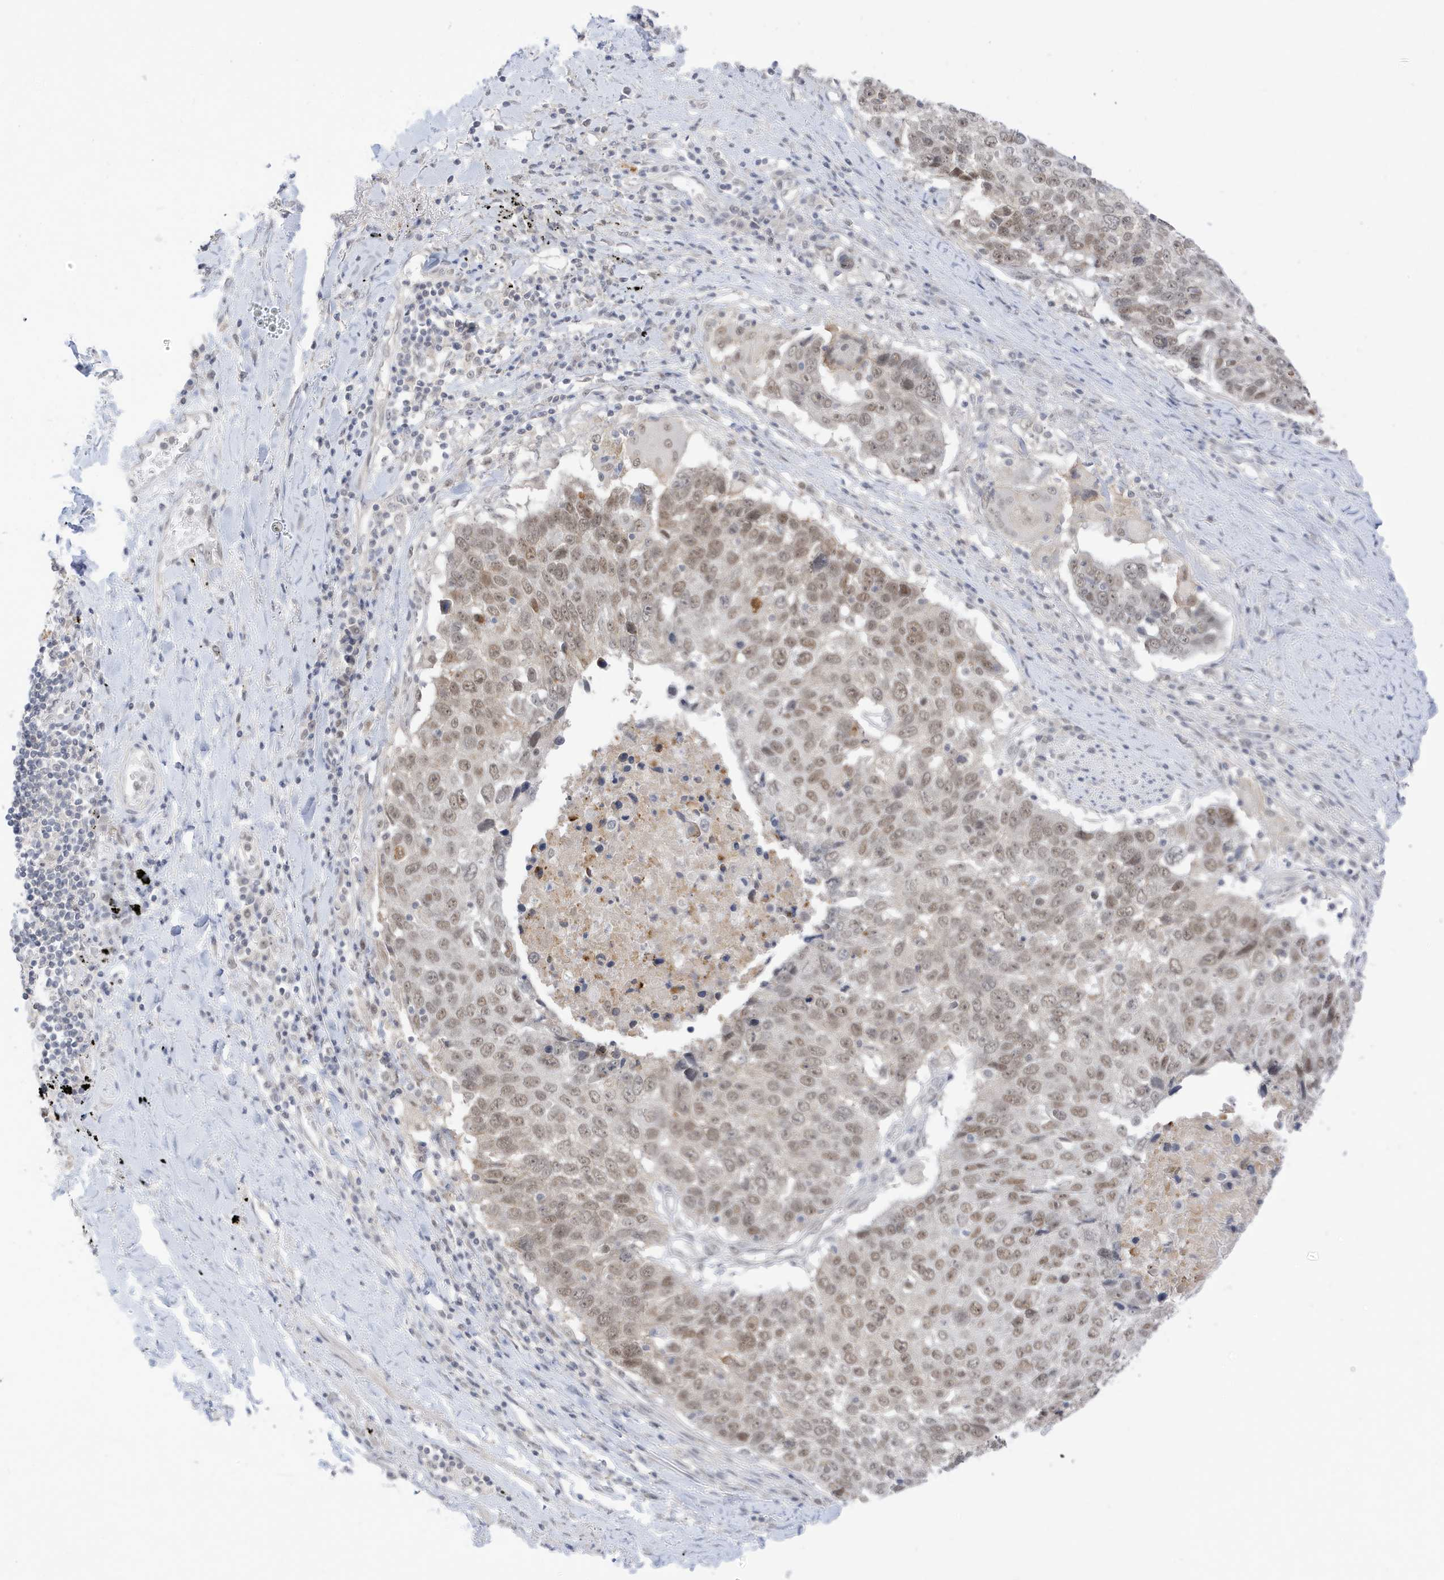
{"staining": {"intensity": "weak", "quantity": ">75%", "location": "nuclear"}, "tissue": "lung cancer", "cell_type": "Tumor cells", "image_type": "cancer", "snomed": [{"axis": "morphology", "description": "Squamous cell carcinoma, NOS"}, {"axis": "topography", "description": "Lung"}], "caption": "The photomicrograph displays a brown stain indicating the presence of a protein in the nuclear of tumor cells in lung cancer.", "gene": "MSL3", "patient": {"sex": "male", "age": 66}}